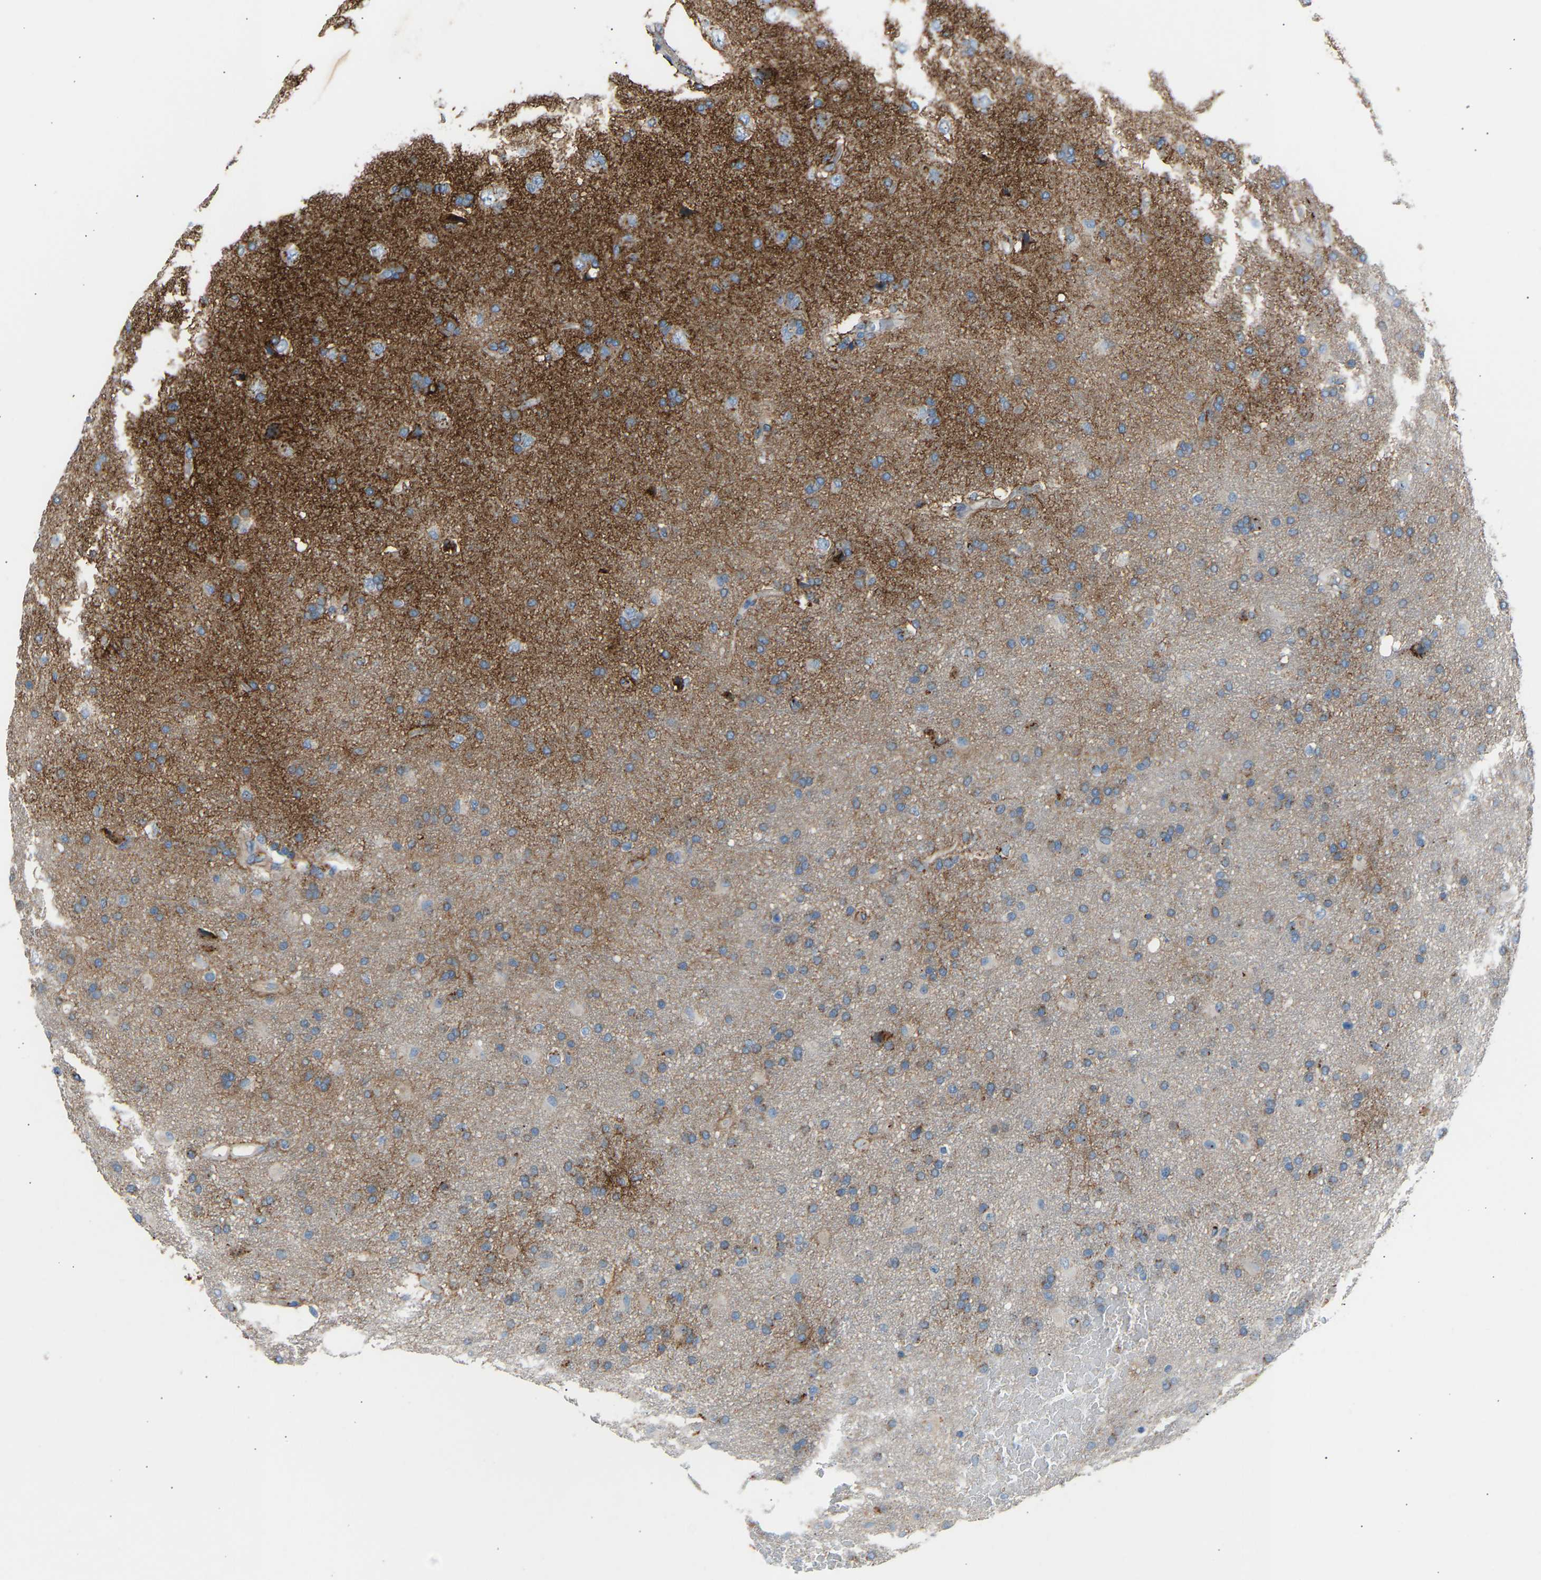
{"staining": {"intensity": "weak", "quantity": "25%-75%", "location": "cytoplasmic/membranous"}, "tissue": "glioma", "cell_type": "Tumor cells", "image_type": "cancer", "snomed": [{"axis": "morphology", "description": "Glioma, malignant, High grade"}, {"axis": "topography", "description": "Brain"}], "caption": "Immunohistochemical staining of high-grade glioma (malignant) exhibits low levels of weak cytoplasmic/membranous positivity in about 25%-75% of tumor cells. (Brightfield microscopy of DAB IHC at high magnification).", "gene": "CYREN", "patient": {"sex": "male", "age": 72}}